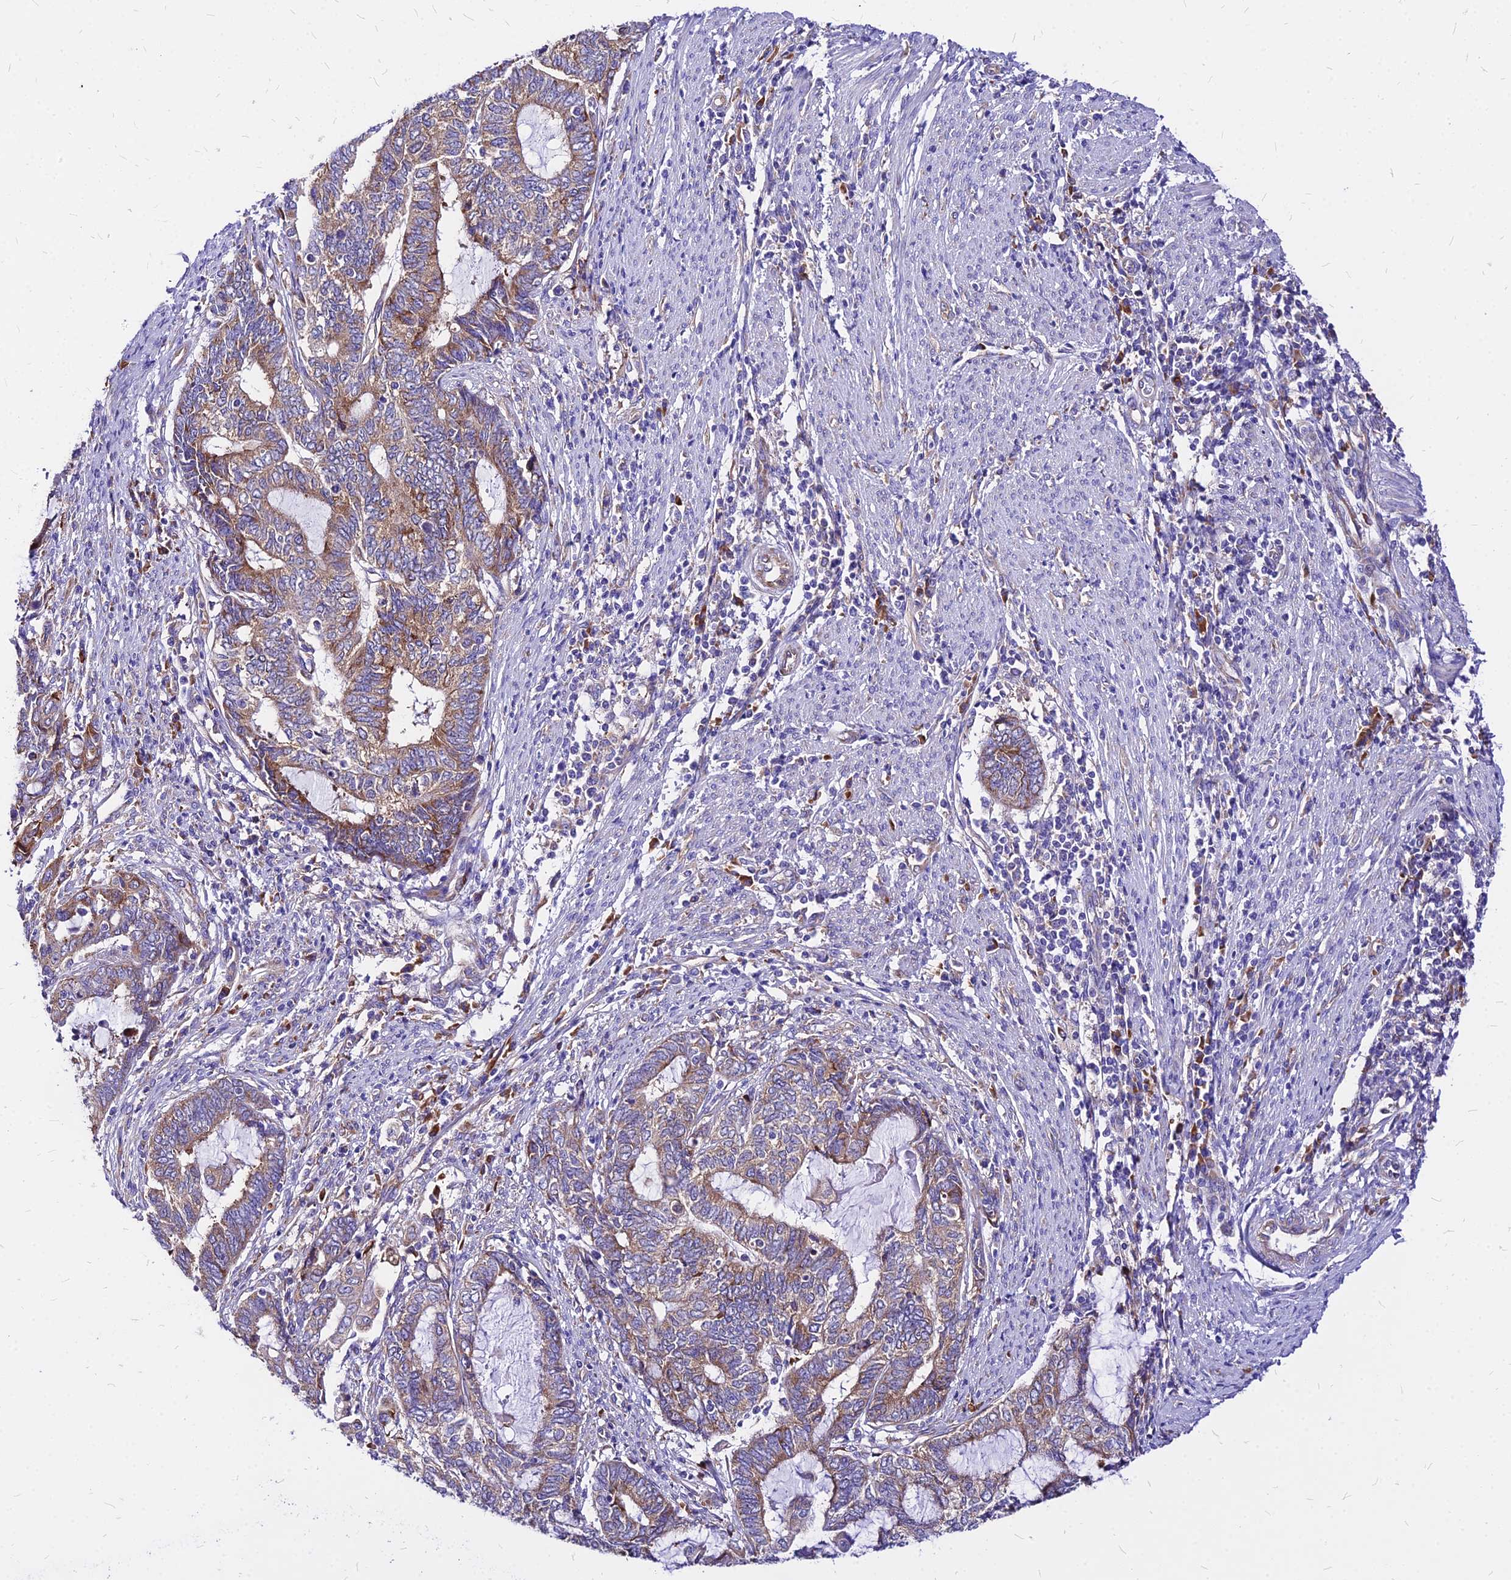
{"staining": {"intensity": "moderate", "quantity": ">75%", "location": "cytoplasmic/membranous"}, "tissue": "endometrial cancer", "cell_type": "Tumor cells", "image_type": "cancer", "snomed": [{"axis": "morphology", "description": "Adenocarcinoma, NOS"}, {"axis": "topography", "description": "Uterus"}, {"axis": "topography", "description": "Endometrium"}], "caption": "Human endometrial adenocarcinoma stained for a protein (brown) exhibits moderate cytoplasmic/membranous positive expression in approximately >75% of tumor cells.", "gene": "RPL19", "patient": {"sex": "female", "age": 70}}